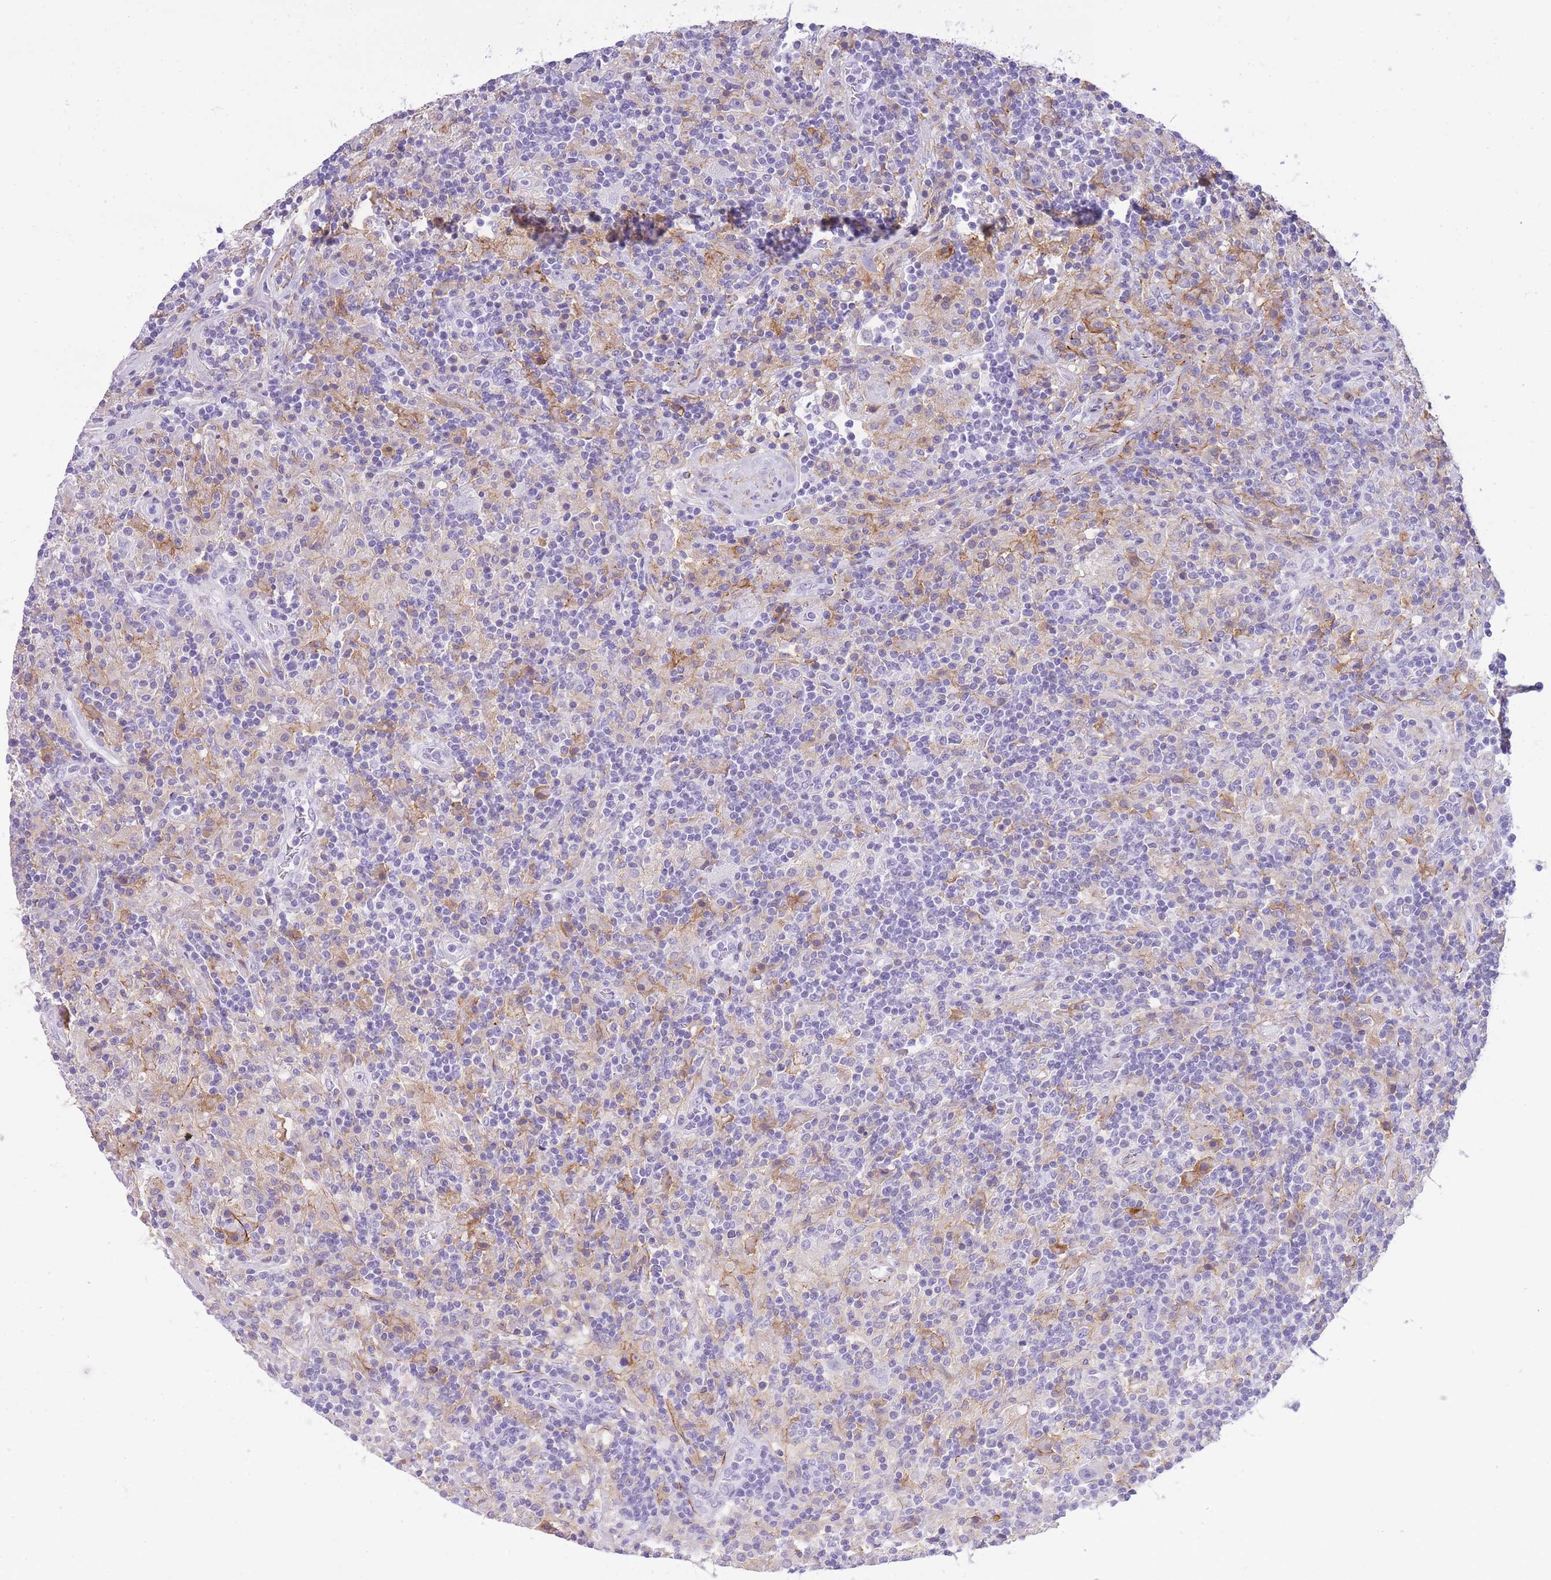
{"staining": {"intensity": "negative", "quantity": "none", "location": "none"}, "tissue": "lymphoma", "cell_type": "Tumor cells", "image_type": "cancer", "snomed": [{"axis": "morphology", "description": "Hodgkin's disease, NOS"}, {"axis": "topography", "description": "Lymph node"}], "caption": "This is an IHC micrograph of human Hodgkin's disease. There is no positivity in tumor cells.", "gene": "RADX", "patient": {"sex": "male", "age": 70}}